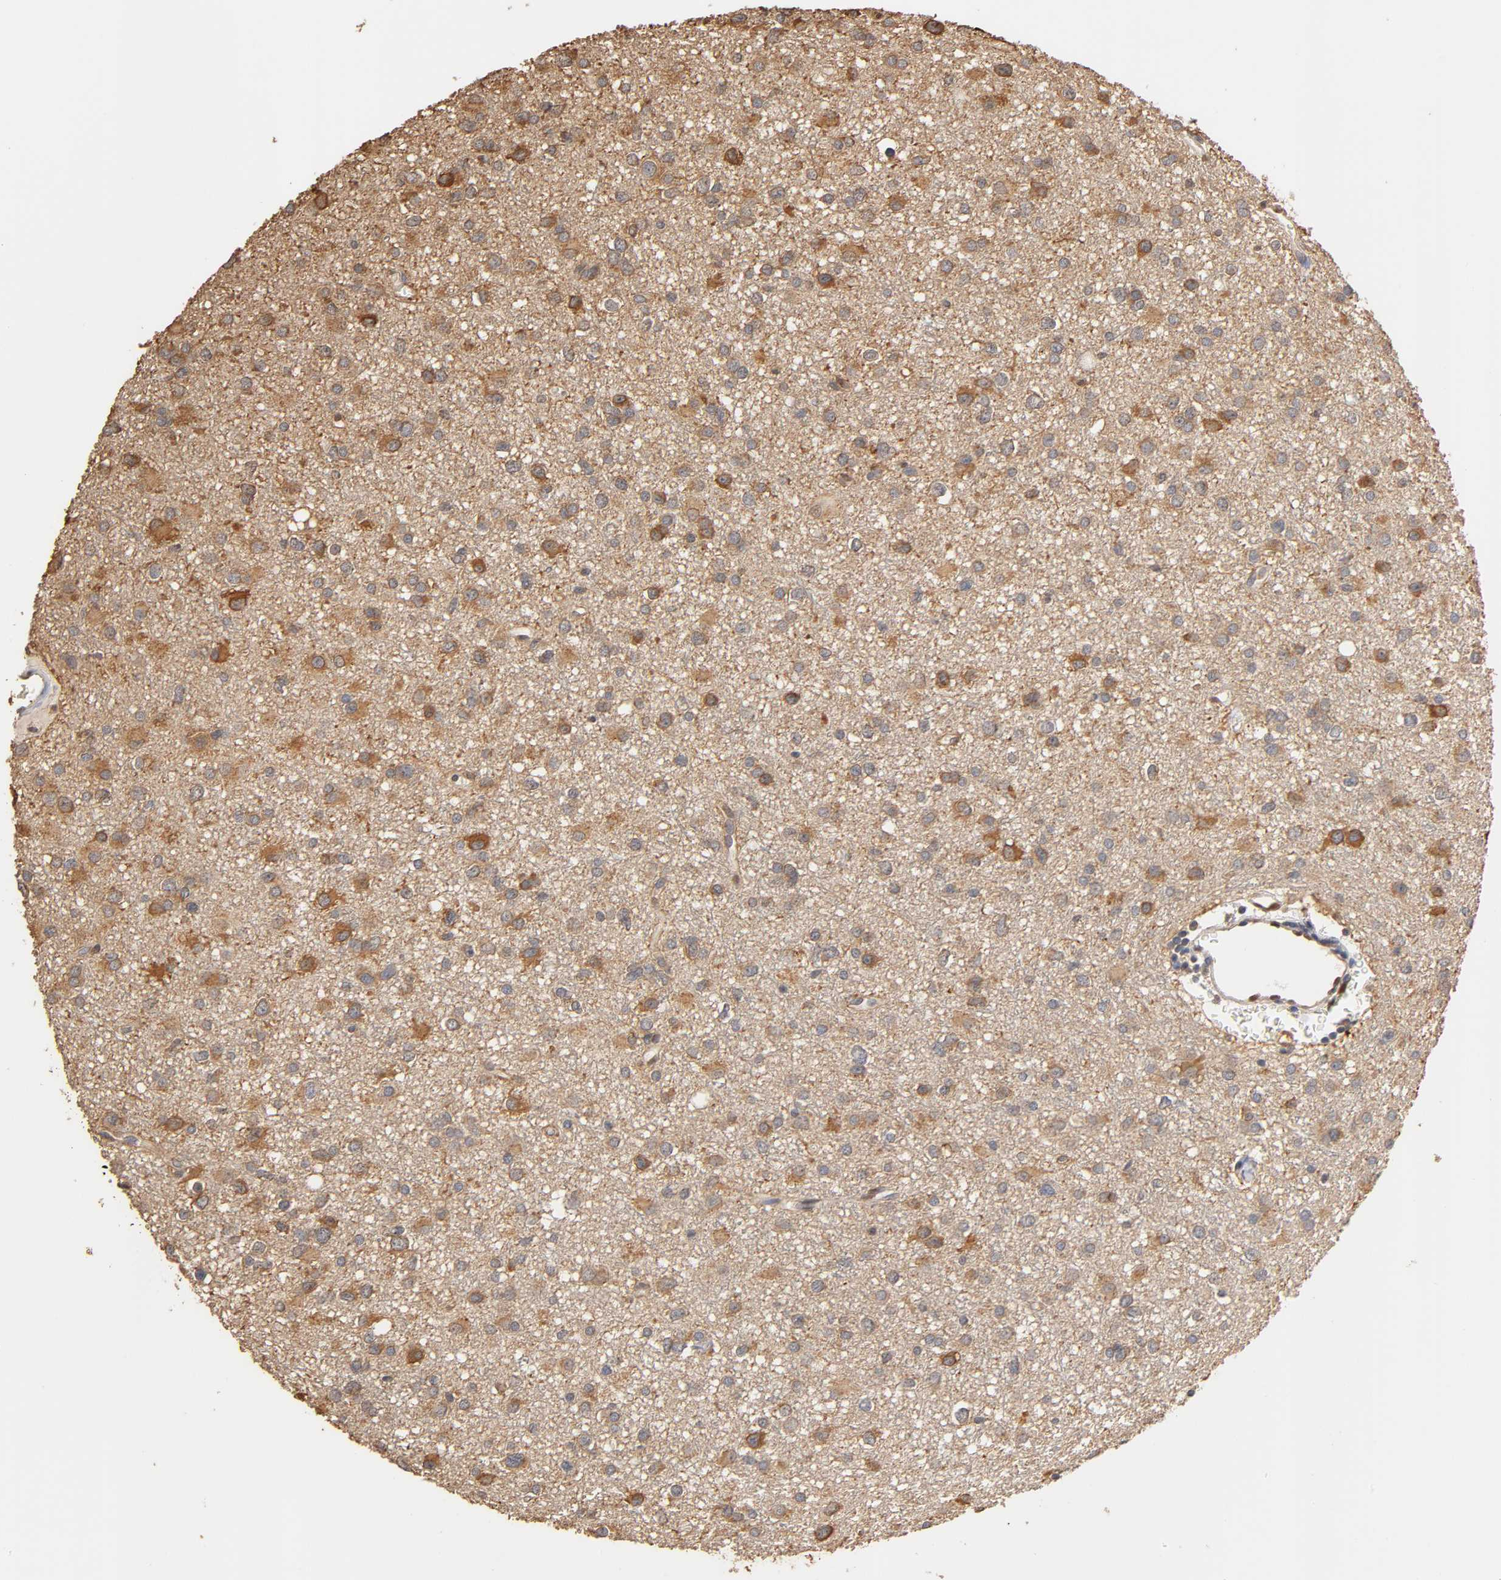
{"staining": {"intensity": "strong", "quantity": ">75%", "location": "cytoplasmic/membranous"}, "tissue": "glioma", "cell_type": "Tumor cells", "image_type": "cancer", "snomed": [{"axis": "morphology", "description": "Glioma, malignant, Low grade"}, {"axis": "topography", "description": "Brain"}], "caption": "Immunohistochemistry (DAB) staining of malignant glioma (low-grade) shows strong cytoplasmic/membranous protein expression in approximately >75% of tumor cells.", "gene": "PKN1", "patient": {"sex": "male", "age": 42}}